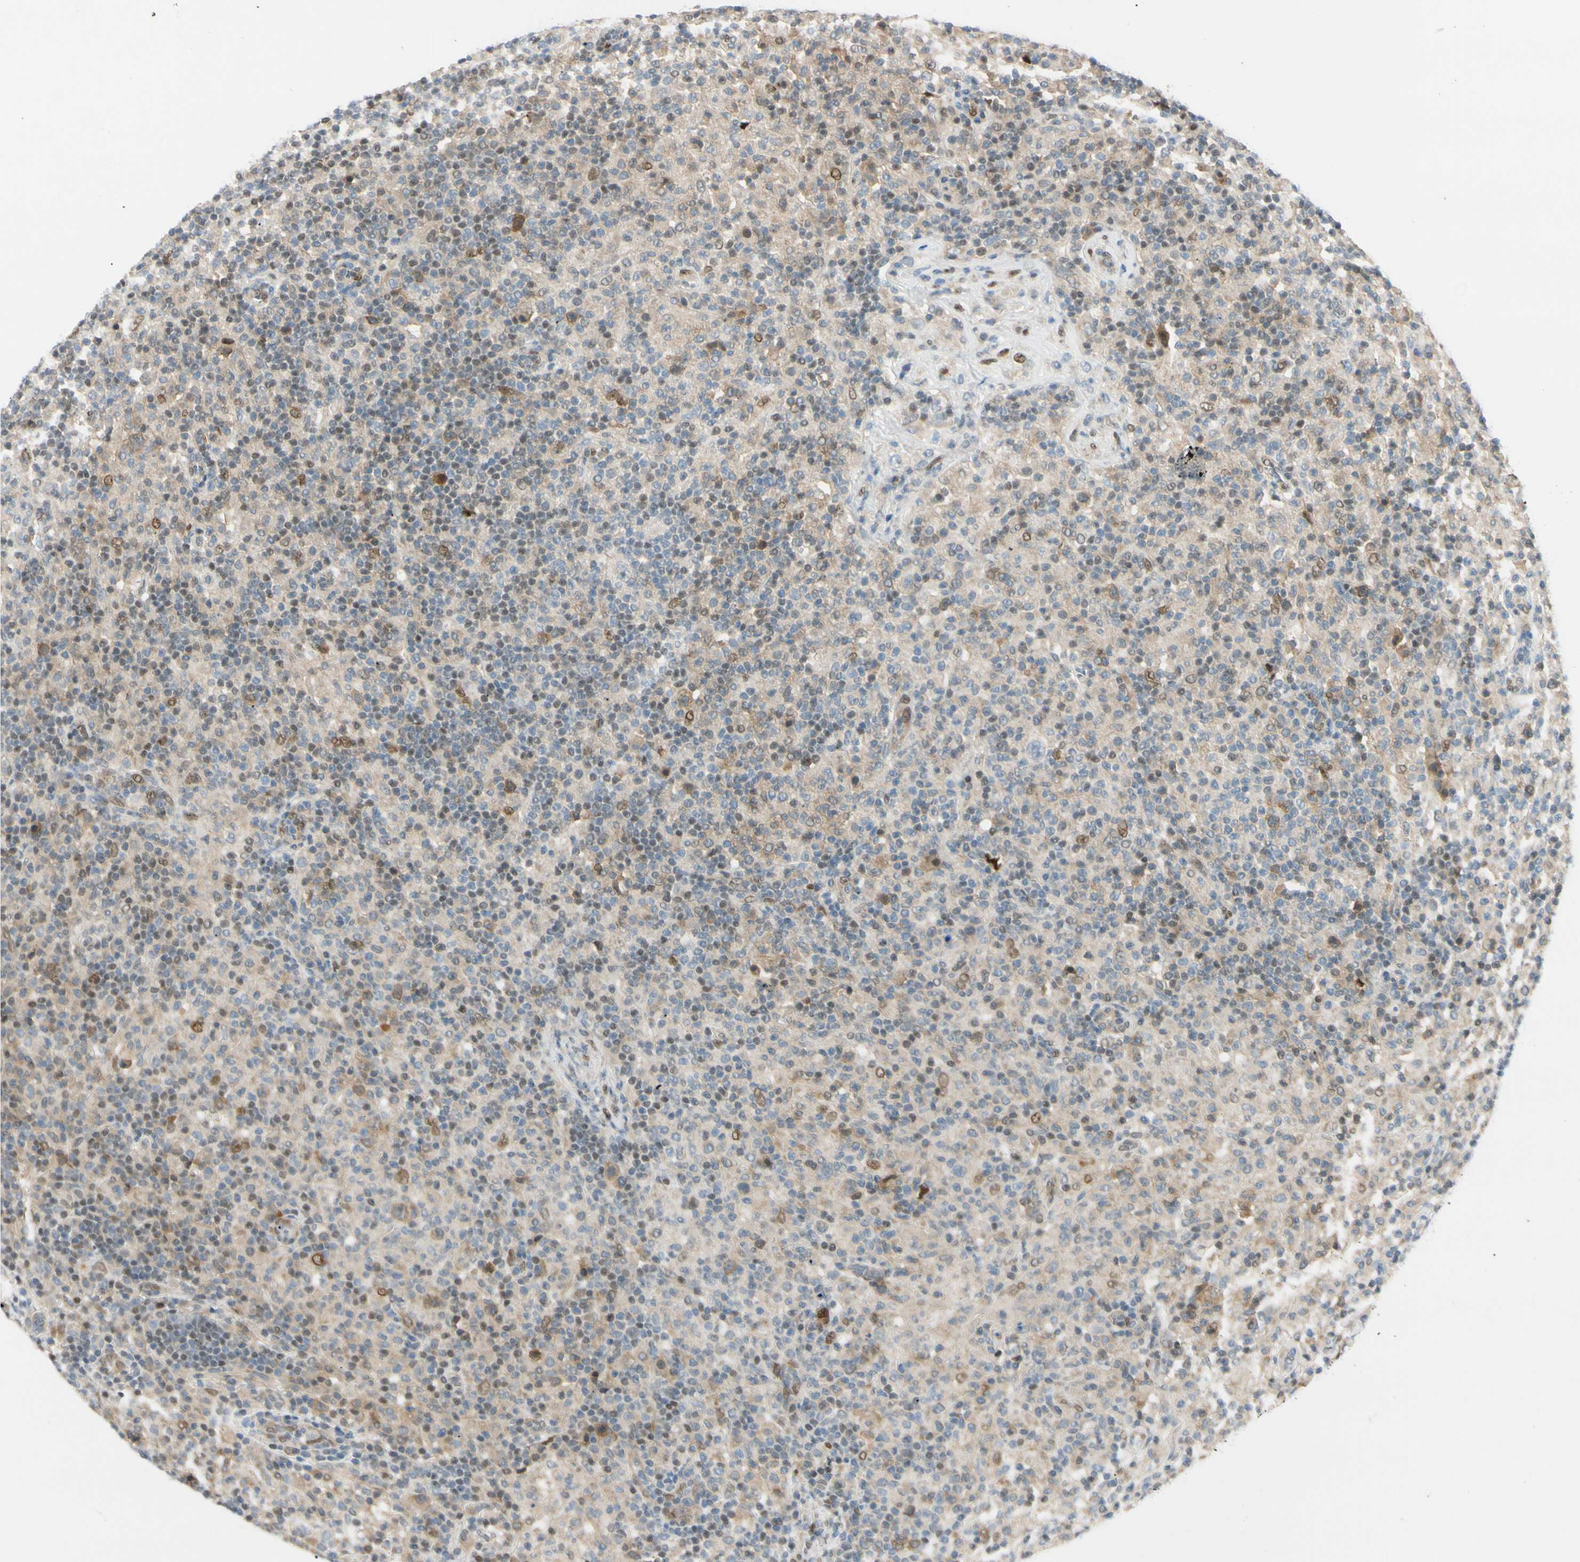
{"staining": {"intensity": "weak", "quantity": ">75%", "location": "cytoplasmic/membranous"}, "tissue": "lymphoma", "cell_type": "Tumor cells", "image_type": "cancer", "snomed": [{"axis": "morphology", "description": "Hodgkin's disease, NOS"}, {"axis": "topography", "description": "Lymph node"}], "caption": "Hodgkin's disease was stained to show a protein in brown. There is low levels of weak cytoplasmic/membranous staining in about >75% of tumor cells.", "gene": "PTTG1", "patient": {"sex": "male", "age": 70}}